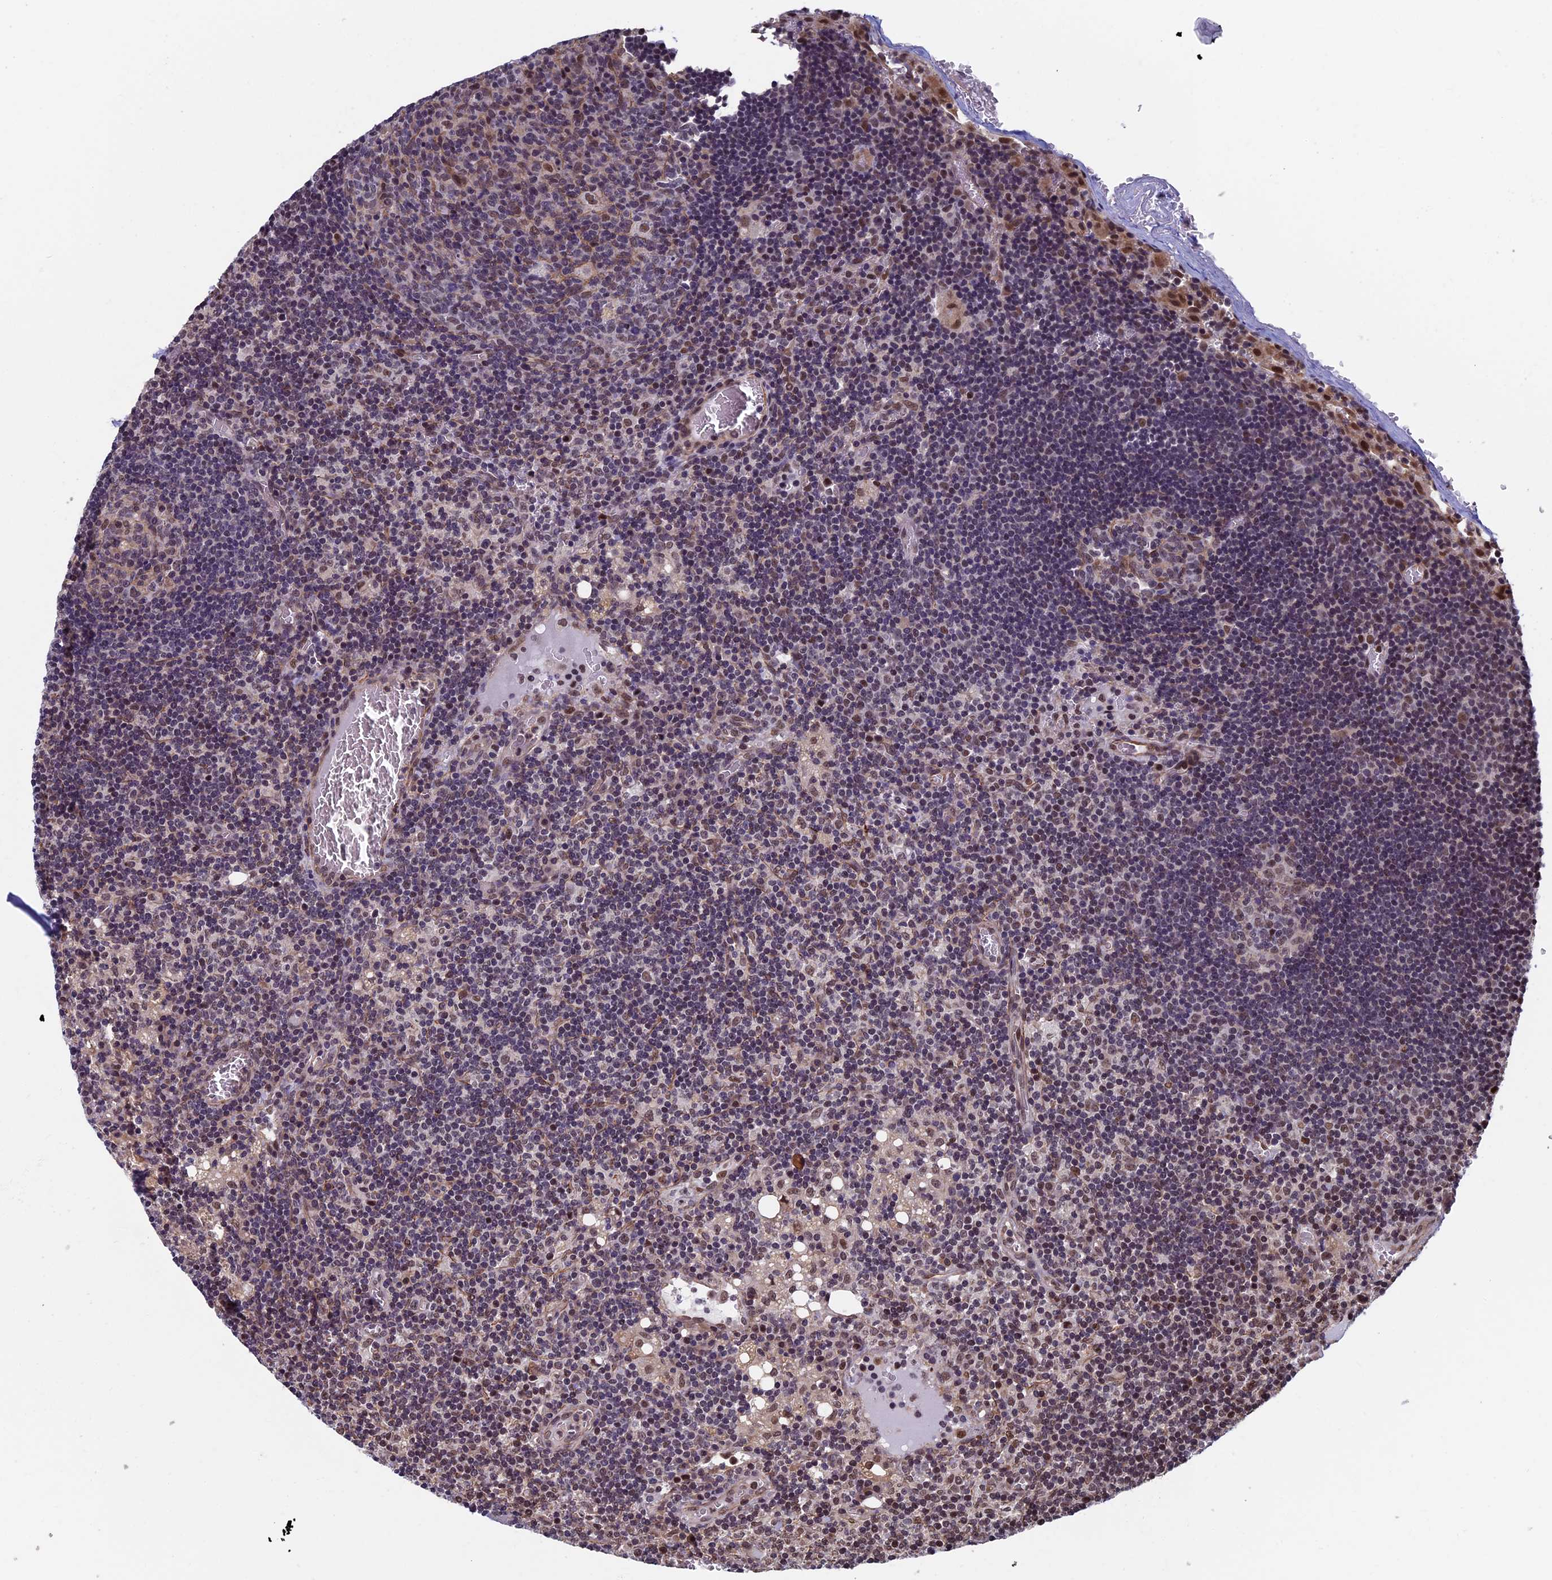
{"staining": {"intensity": "negative", "quantity": "none", "location": "none"}, "tissue": "lymph node", "cell_type": "Germinal center cells", "image_type": "normal", "snomed": [{"axis": "morphology", "description": "Normal tissue, NOS"}, {"axis": "topography", "description": "Lymph node"}], "caption": "Immunohistochemical staining of benign lymph node shows no significant expression in germinal center cells. (DAB immunohistochemistry (IHC), high magnification).", "gene": "CTDP1", "patient": {"sex": "female", "age": 73}}